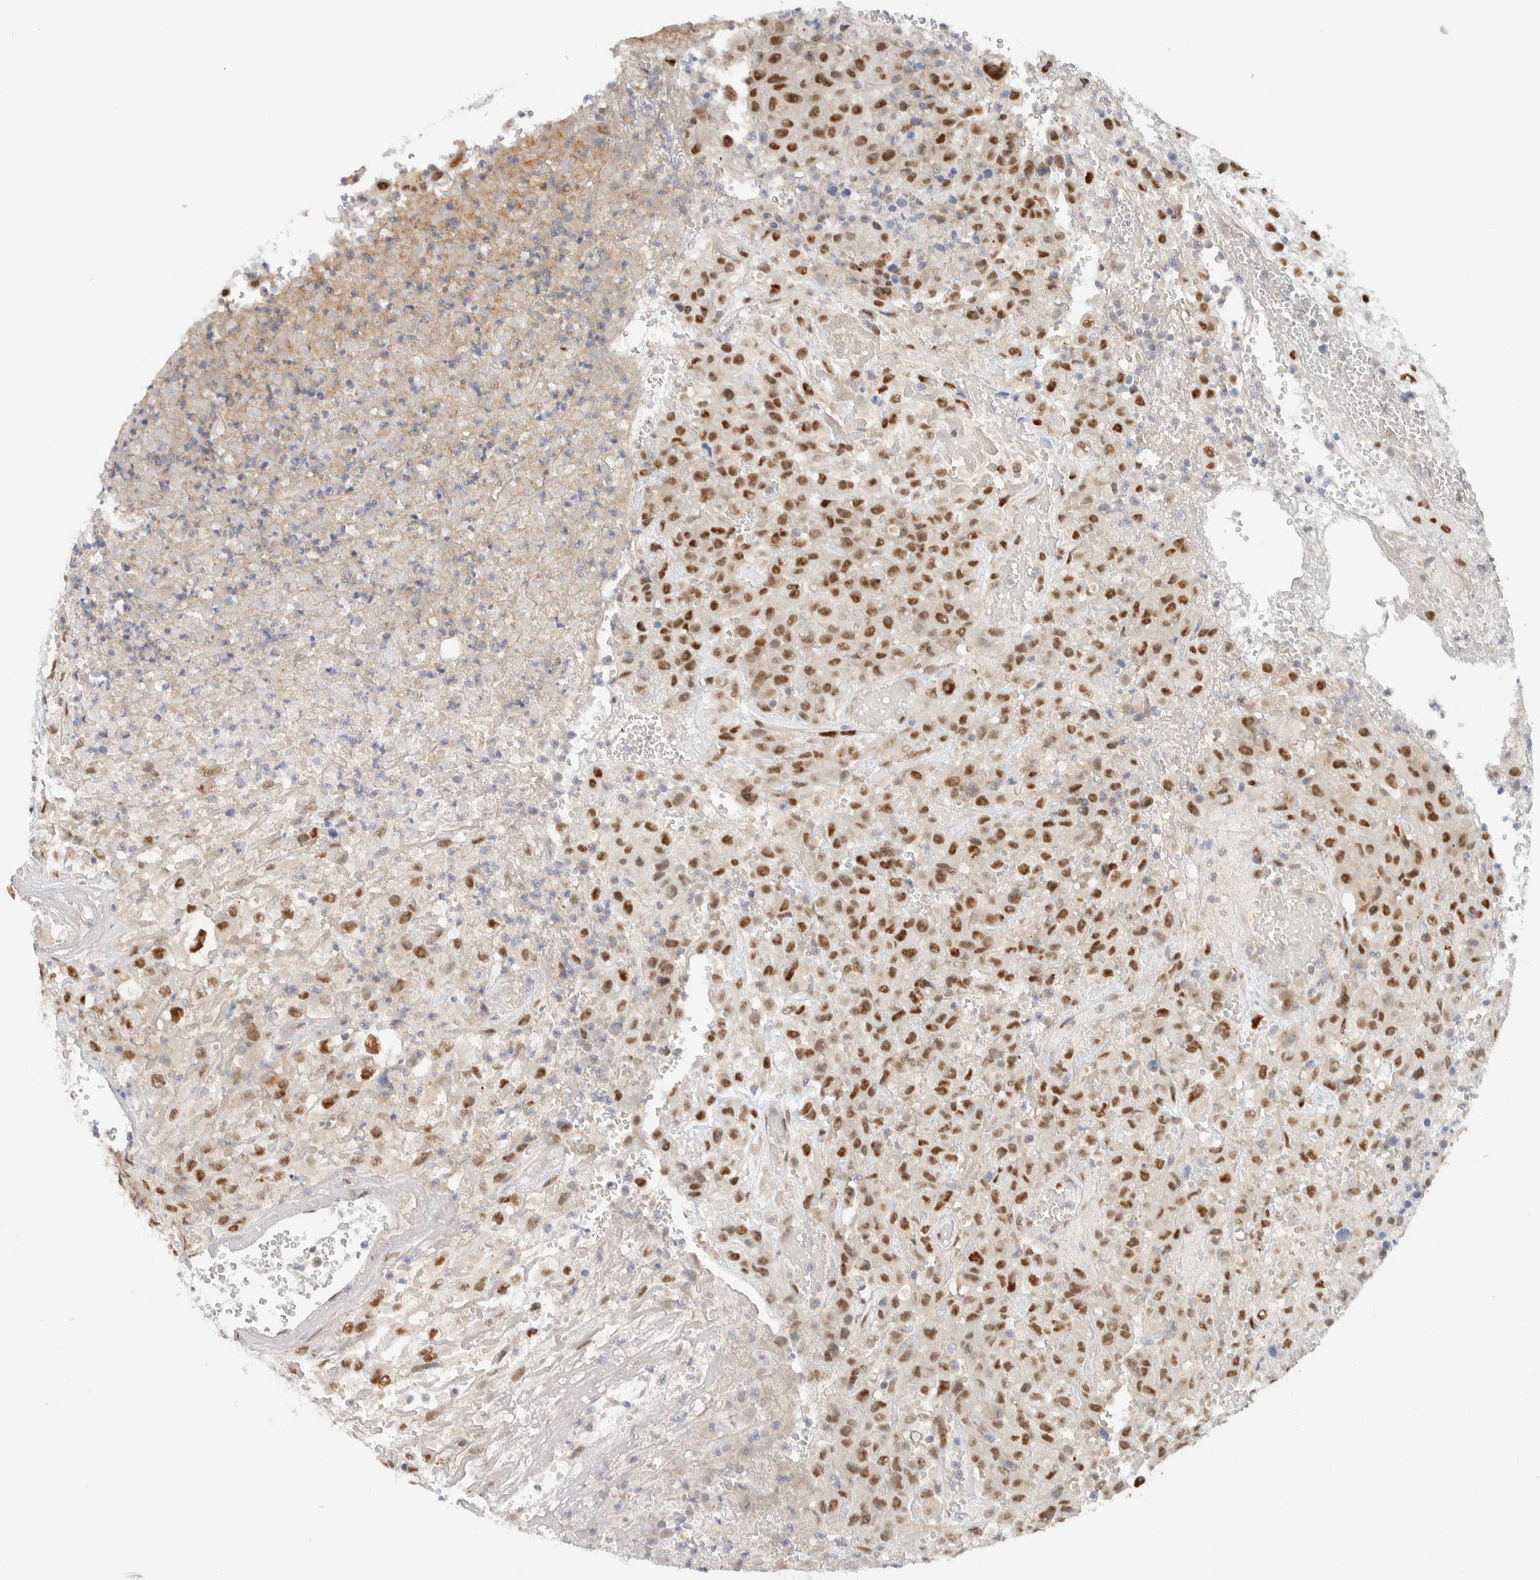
{"staining": {"intensity": "strong", "quantity": ">75%", "location": "nuclear"}, "tissue": "urothelial cancer", "cell_type": "Tumor cells", "image_type": "cancer", "snomed": [{"axis": "morphology", "description": "Urothelial carcinoma, High grade"}, {"axis": "topography", "description": "Urinary bladder"}], "caption": "High-power microscopy captured an immunohistochemistry (IHC) image of urothelial cancer, revealing strong nuclear staining in about >75% of tumor cells.", "gene": "ZNF683", "patient": {"sex": "male", "age": 46}}